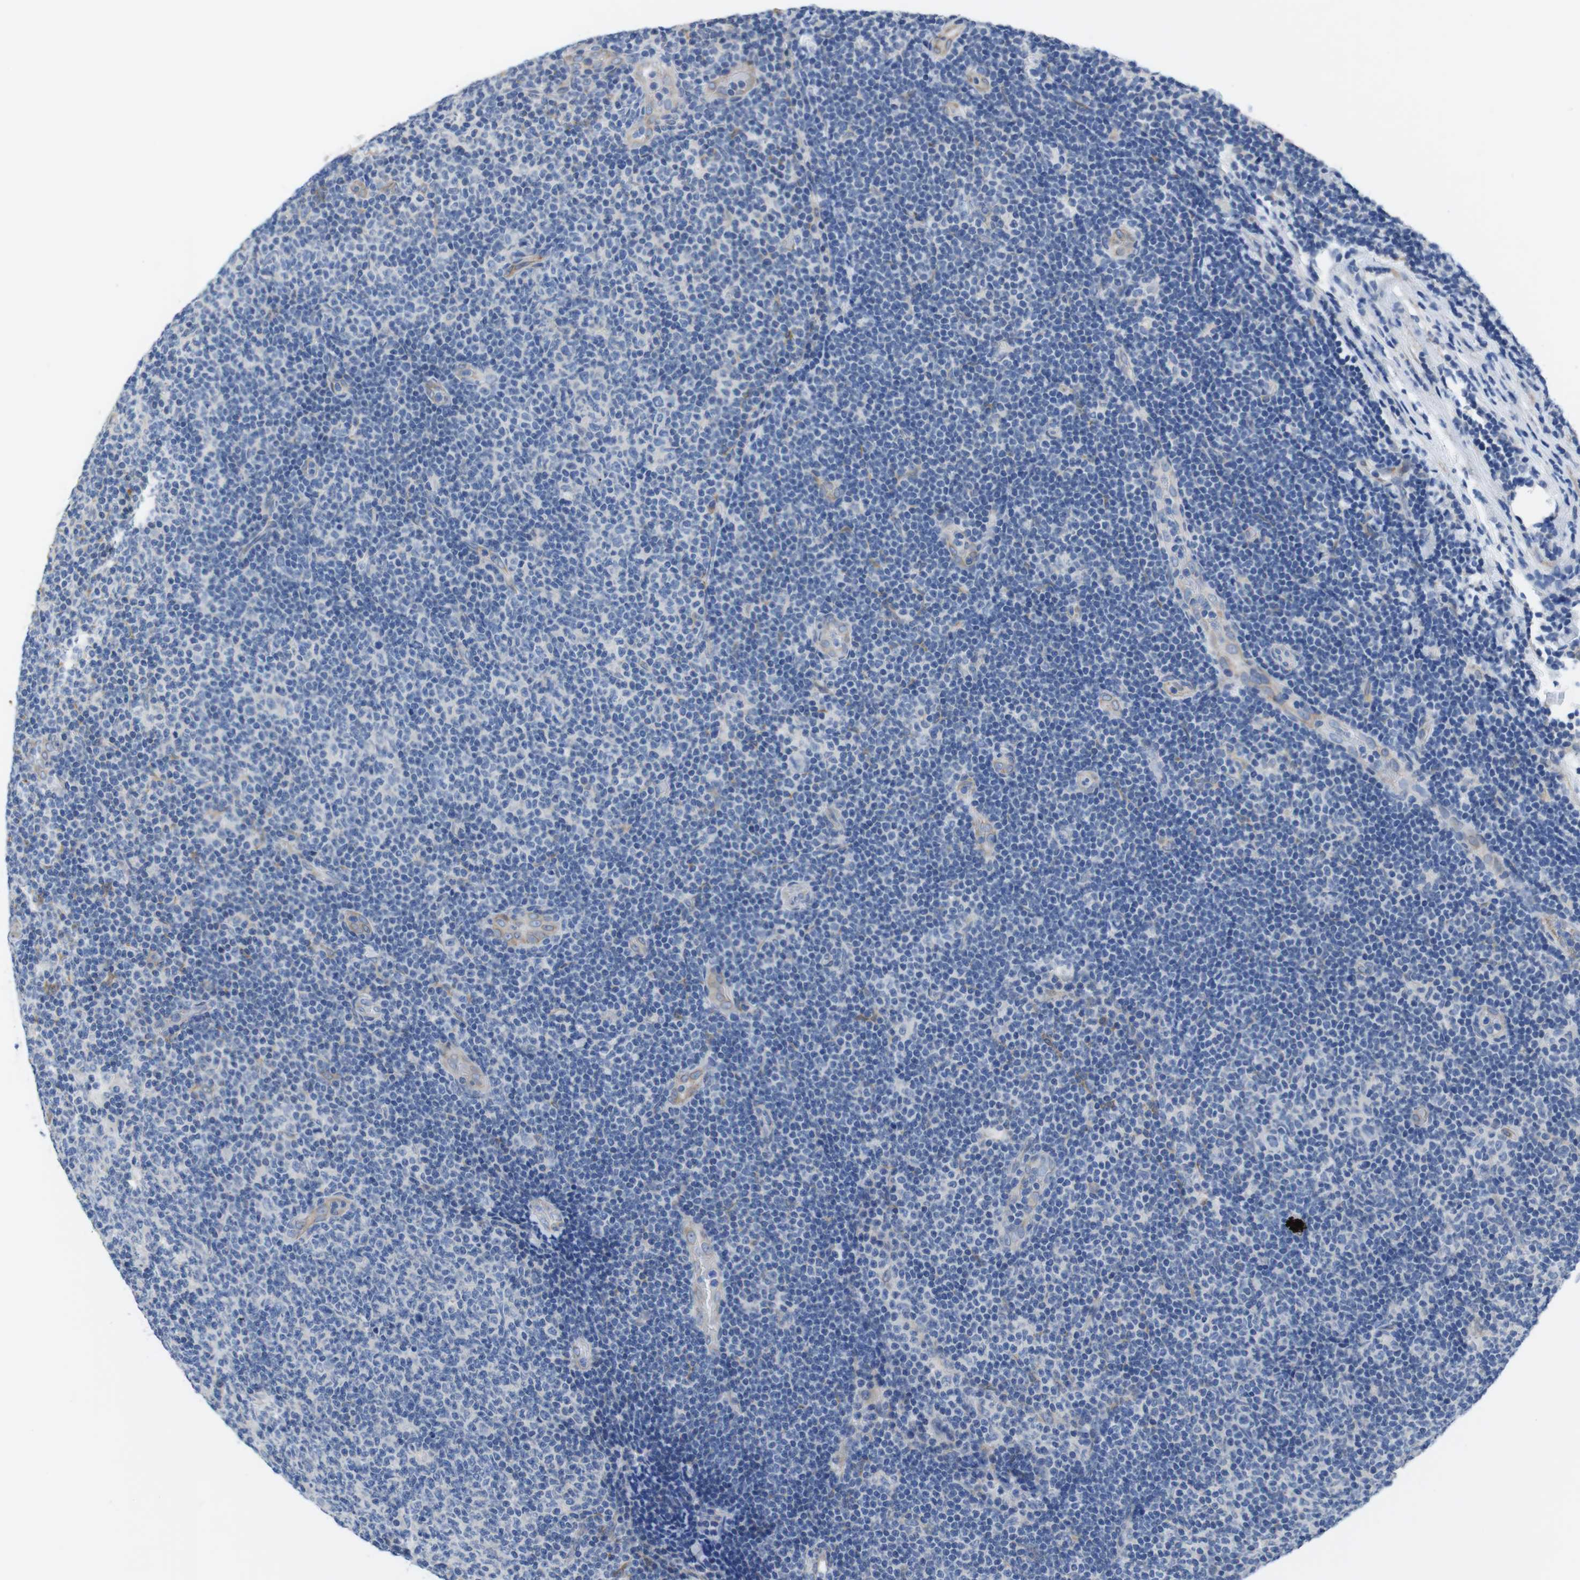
{"staining": {"intensity": "negative", "quantity": "none", "location": "none"}, "tissue": "lymphoma", "cell_type": "Tumor cells", "image_type": "cancer", "snomed": [{"axis": "morphology", "description": "Malignant lymphoma, non-Hodgkin's type, Low grade"}, {"axis": "topography", "description": "Lymph node"}], "caption": "DAB (3,3'-diaminobenzidine) immunohistochemical staining of human low-grade malignant lymphoma, non-Hodgkin's type exhibits no significant staining in tumor cells.", "gene": "CDH8", "patient": {"sex": "male", "age": 83}}